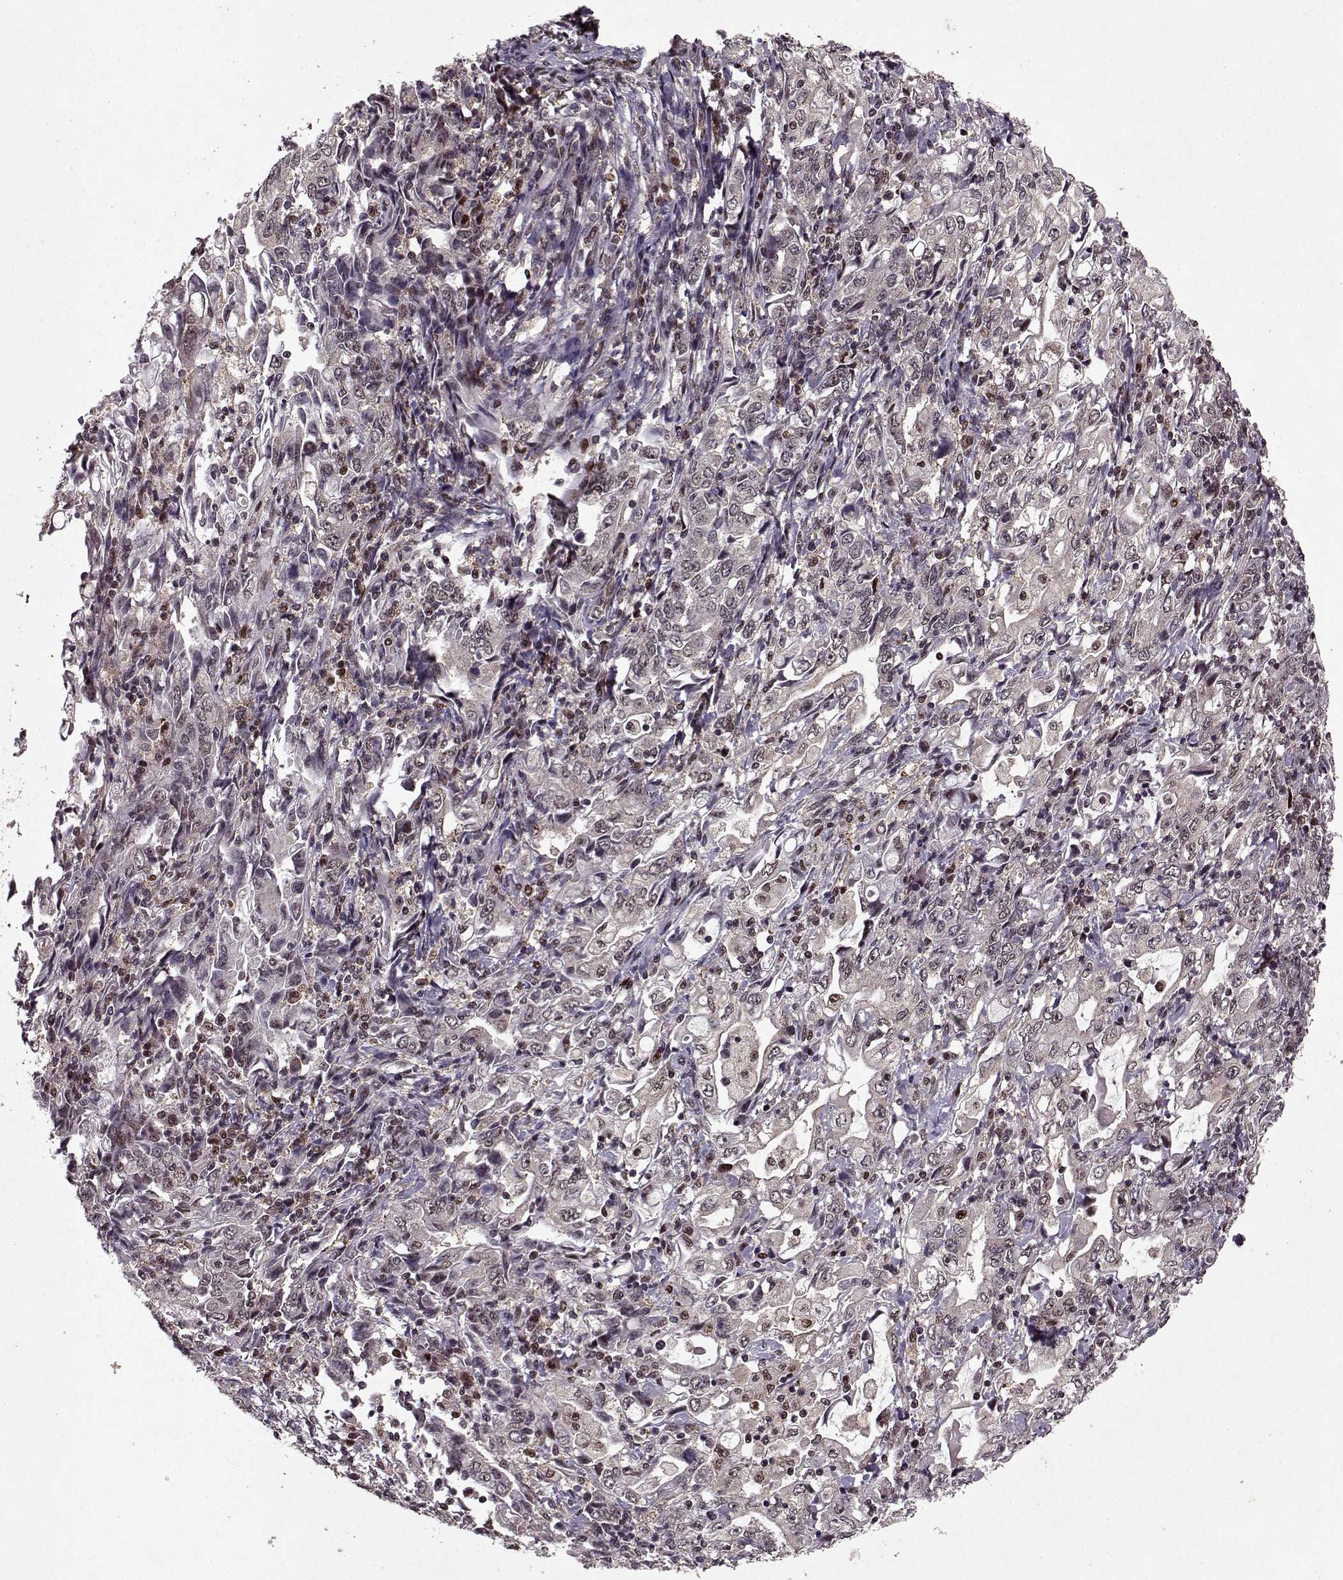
{"staining": {"intensity": "weak", "quantity": "<25%", "location": "cytoplasmic/membranous"}, "tissue": "stomach cancer", "cell_type": "Tumor cells", "image_type": "cancer", "snomed": [{"axis": "morphology", "description": "Adenocarcinoma, NOS"}, {"axis": "topography", "description": "Stomach, lower"}], "caption": "Tumor cells show no significant positivity in stomach cancer.", "gene": "PSMA7", "patient": {"sex": "female", "age": 72}}